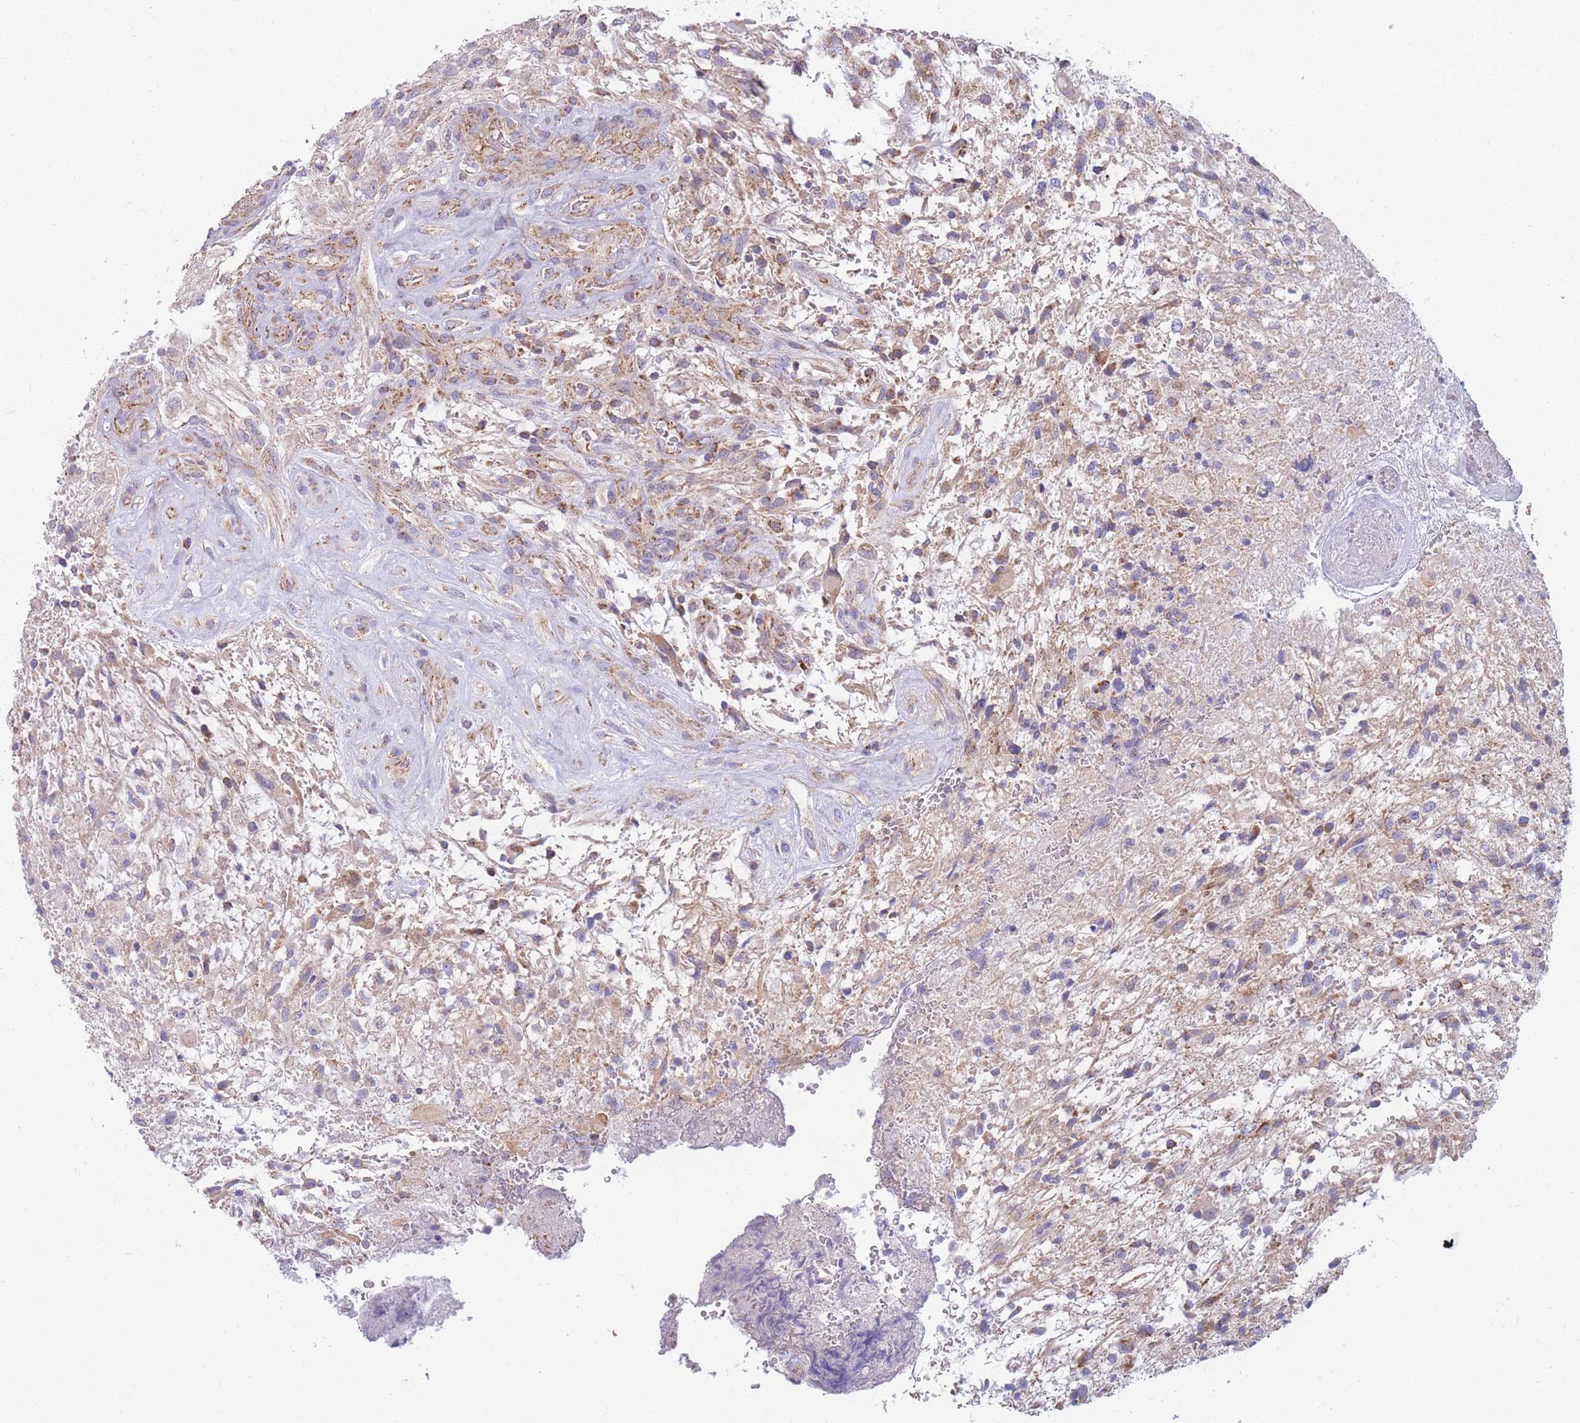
{"staining": {"intensity": "weak", "quantity": "<25%", "location": "cytoplasmic/membranous"}, "tissue": "glioma", "cell_type": "Tumor cells", "image_type": "cancer", "snomed": [{"axis": "morphology", "description": "Glioma, malignant, High grade"}, {"axis": "topography", "description": "Brain"}], "caption": "Immunohistochemical staining of human high-grade glioma (malignant) reveals no significant positivity in tumor cells. (Brightfield microscopy of DAB (3,3'-diaminobenzidine) immunohistochemistry (IHC) at high magnification).", "gene": "MRPS9", "patient": {"sex": "male", "age": 56}}